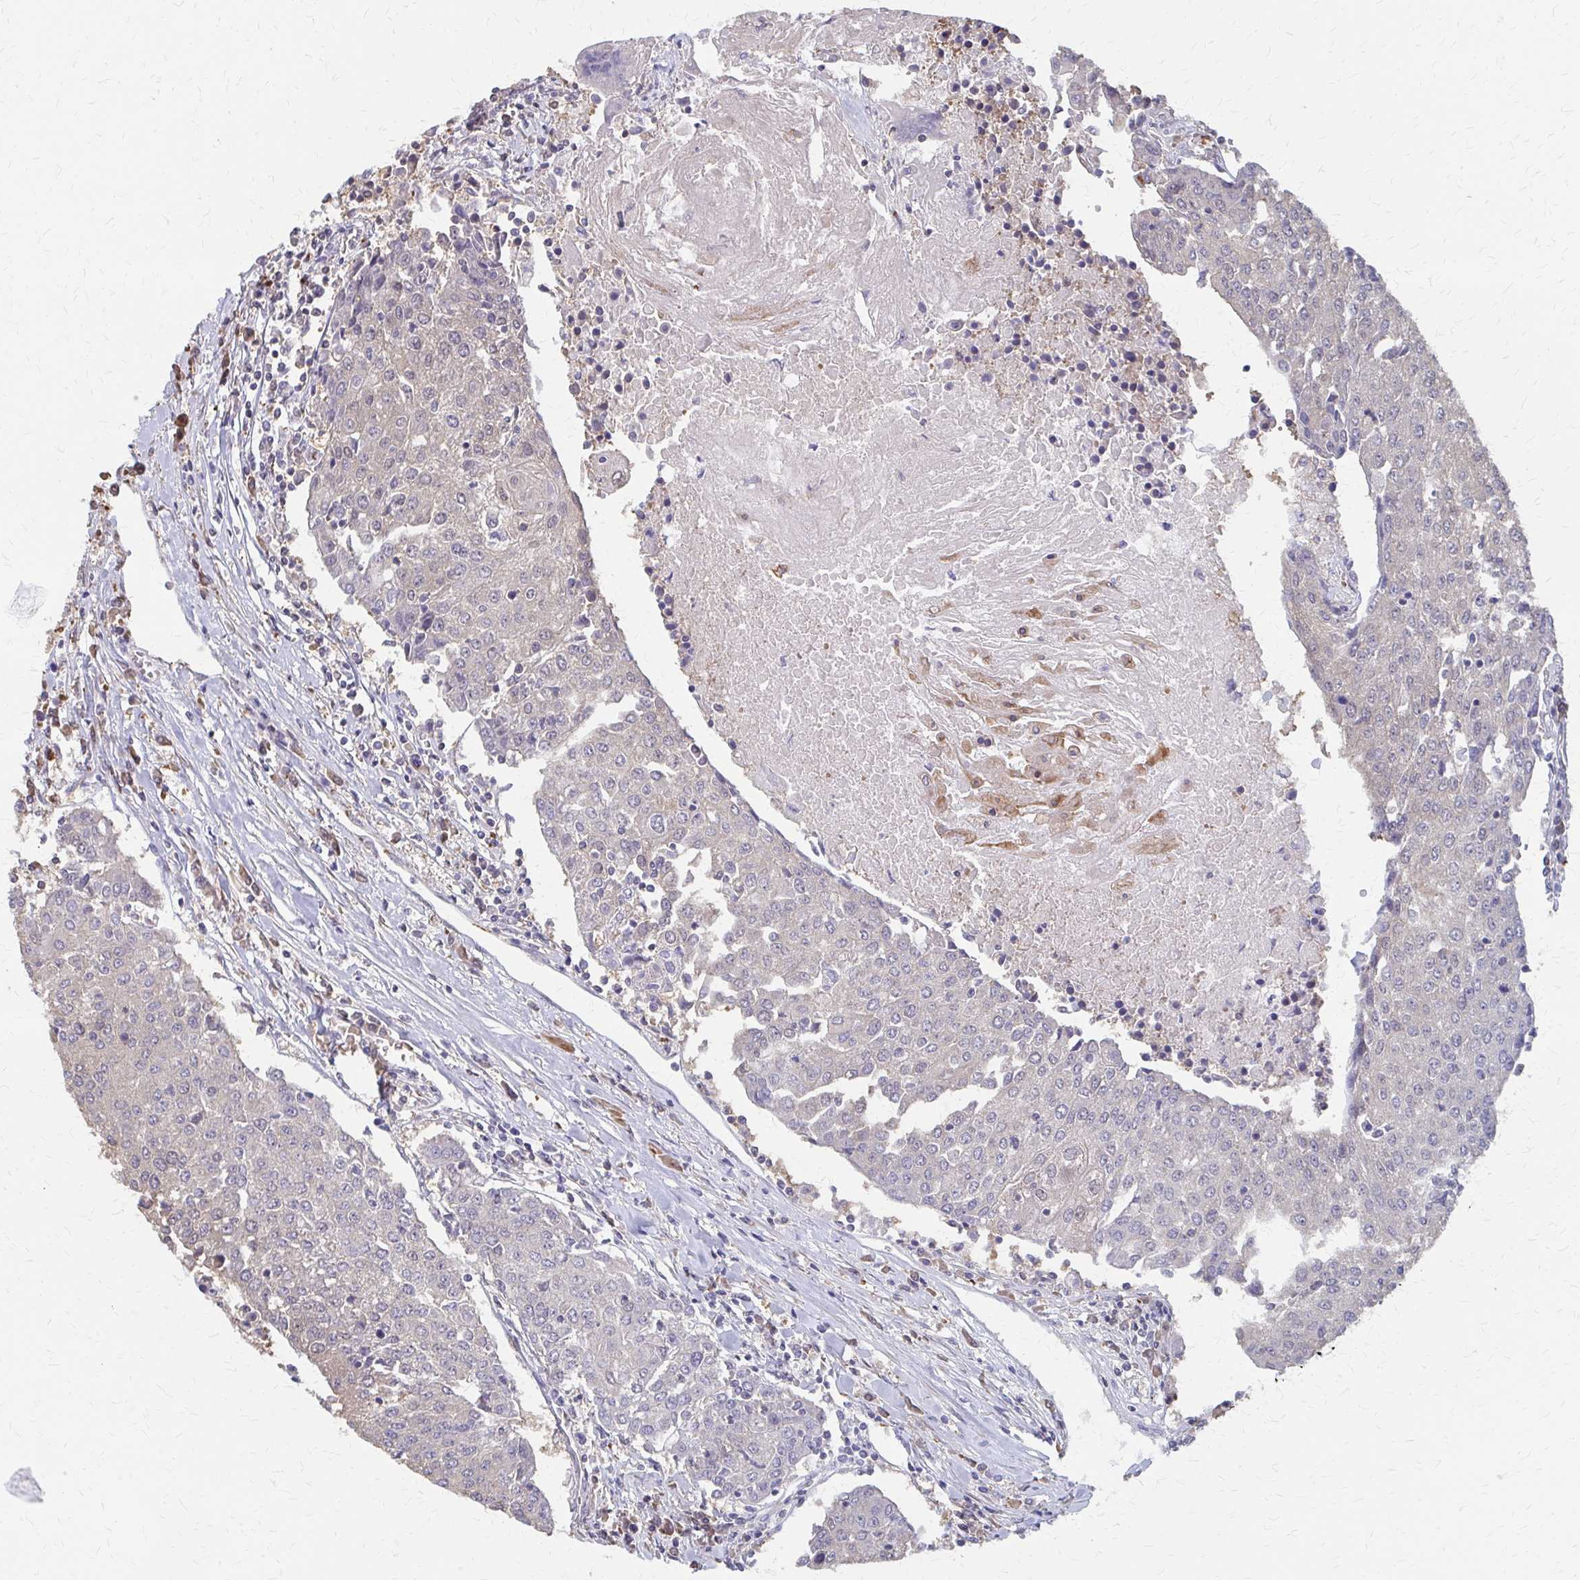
{"staining": {"intensity": "negative", "quantity": "none", "location": "none"}, "tissue": "urothelial cancer", "cell_type": "Tumor cells", "image_type": "cancer", "snomed": [{"axis": "morphology", "description": "Urothelial carcinoma, High grade"}, {"axis": "topography", "description": "Urinary bladder"}], "caption": "An immunohistochemistry (IHC) photomicrograph of urothelial cancer is shown. There is no staining in tumor cells of urothelial cancer.", "gene": "IFI44L", "patient": {"sex": "female", "age": 85}}